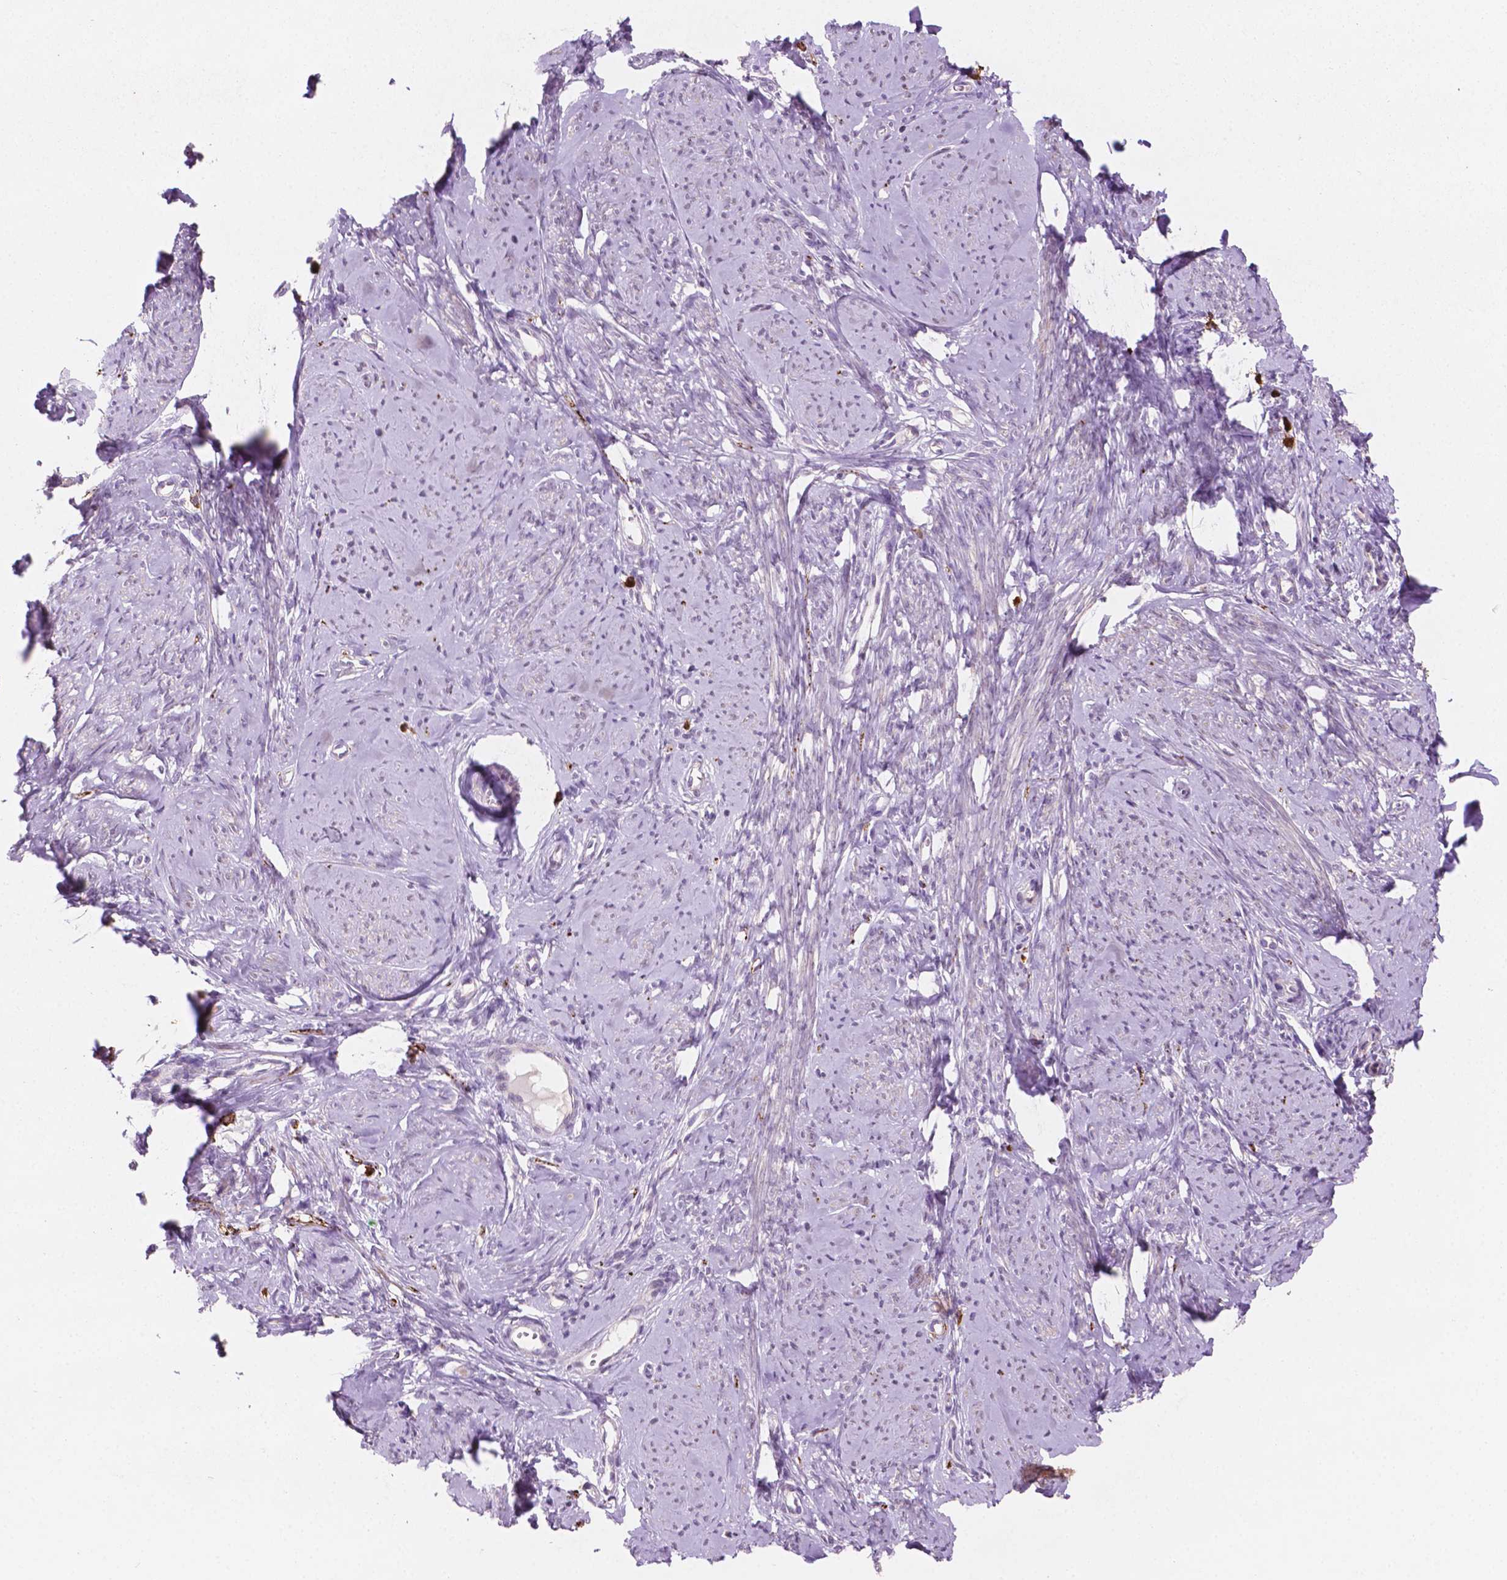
{"staining": {"intensity": "weak", "quantity": "25%-75%", "location": "cytoplasmic/membranous"}, "tissue": "smooth muscle", "cell_type": "Smooth muscle cells", "image_type": "normal", "snomed": [{"axis": "morphology", "description": "Normal tissue, NOS"}, {"axis": "topography", "description": "Smooth muscle"}], "caption": "IHC of unremarkable smooth muscle demonstrates low levels of weak cytoplasmic/membranous positivity in about 25%-75% of smooth muscle cells.", "gene": "LRP1B", "patient": {"sex": "female", "age": 48}}